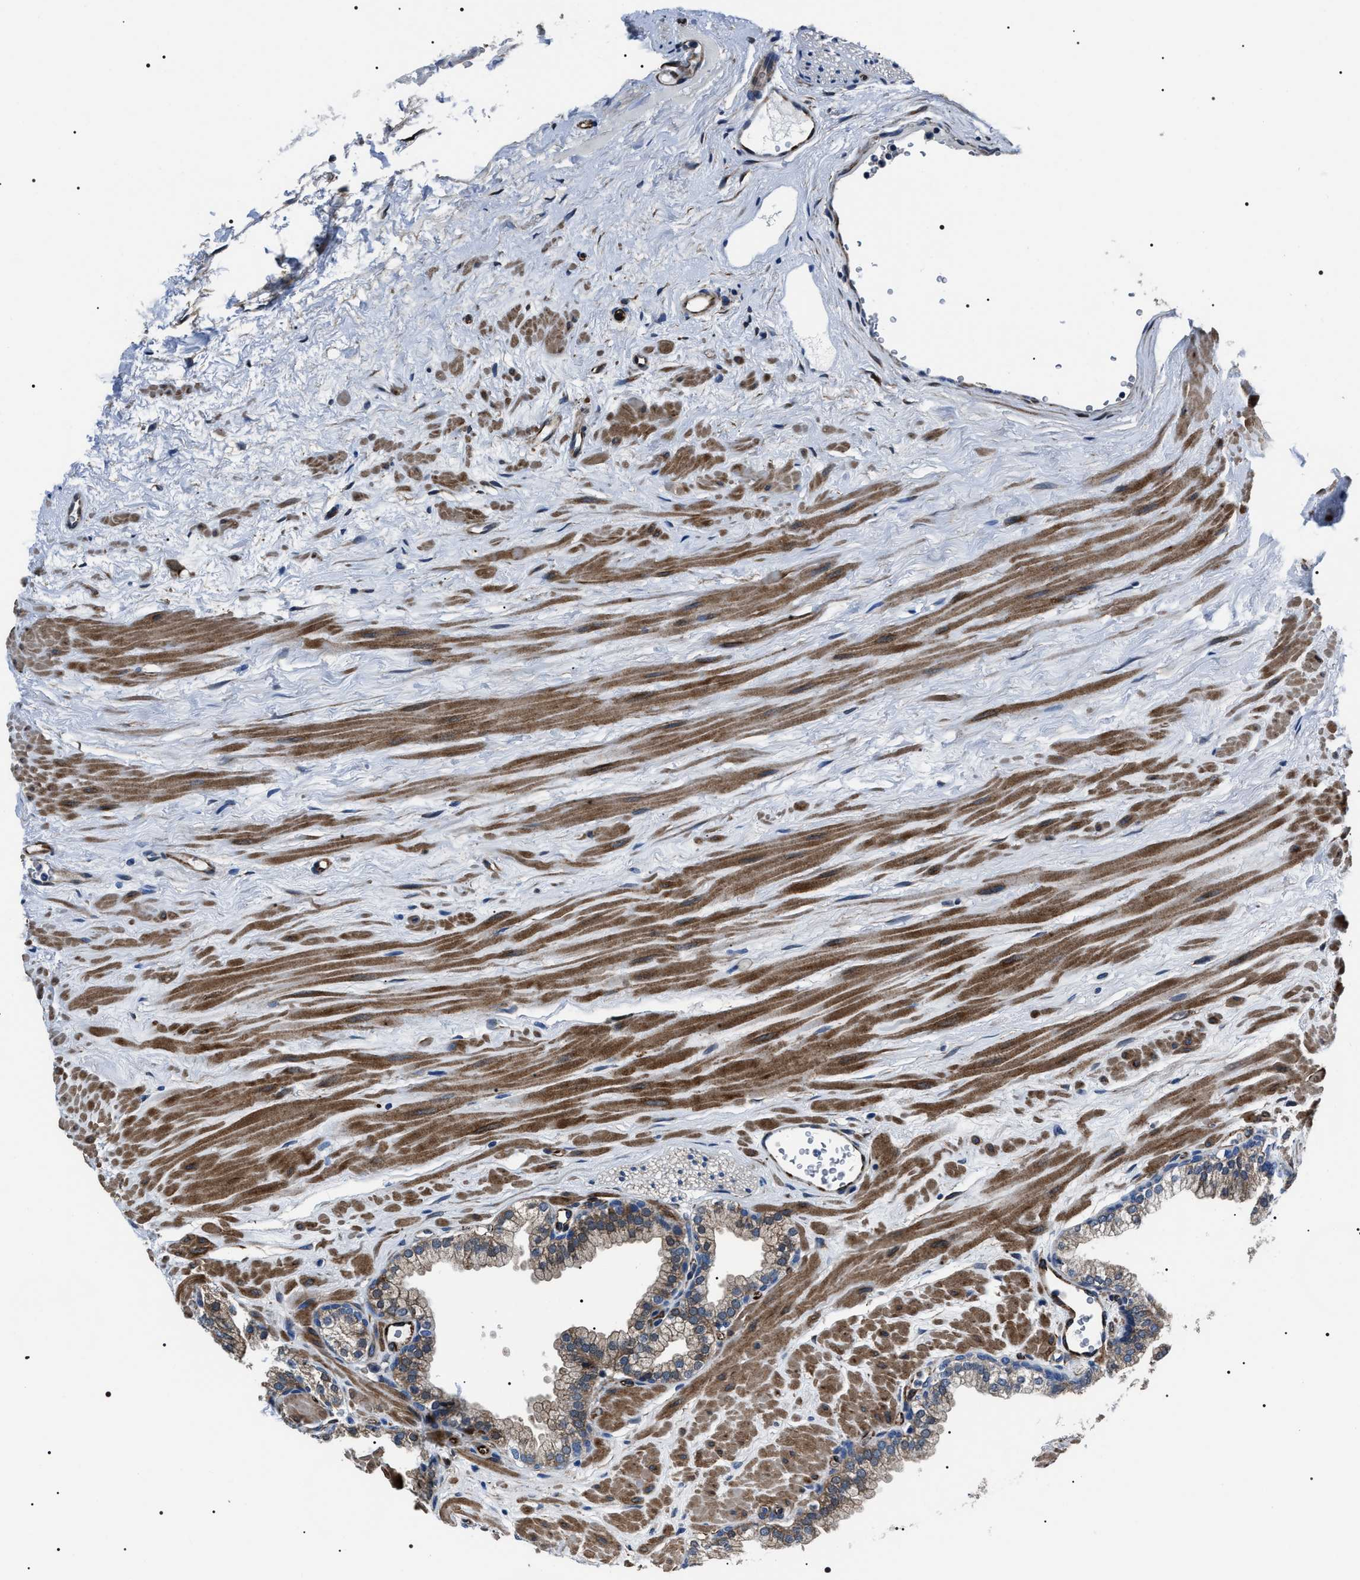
{"staining": {"intensity": "weak", "quantity": "25%-75%", "location": "cytoplasmic/membranous"}, "tissue": "prostate", "cell_type": "Glandular cells", "image_type": "normal", "snomed": [{"axis": "morphology", "description": "Normal tissue, NOS"}, {"axis": "morphology", "description": "Urothelial carcinoma, Low grade"}, {"axis": "topography", "description": "Urinary bladder"}, {"axis": "topography", "description": "Prostate"}], "caption": "The photomicrograph demonstrates immunohistochemical staining of normal prostate. There is weak cytoplasmic/membranous expression is present in about 25%-75% of glandular cells.", "gene": "BAG2", "patient": {"sex": "male", "age": 60}}